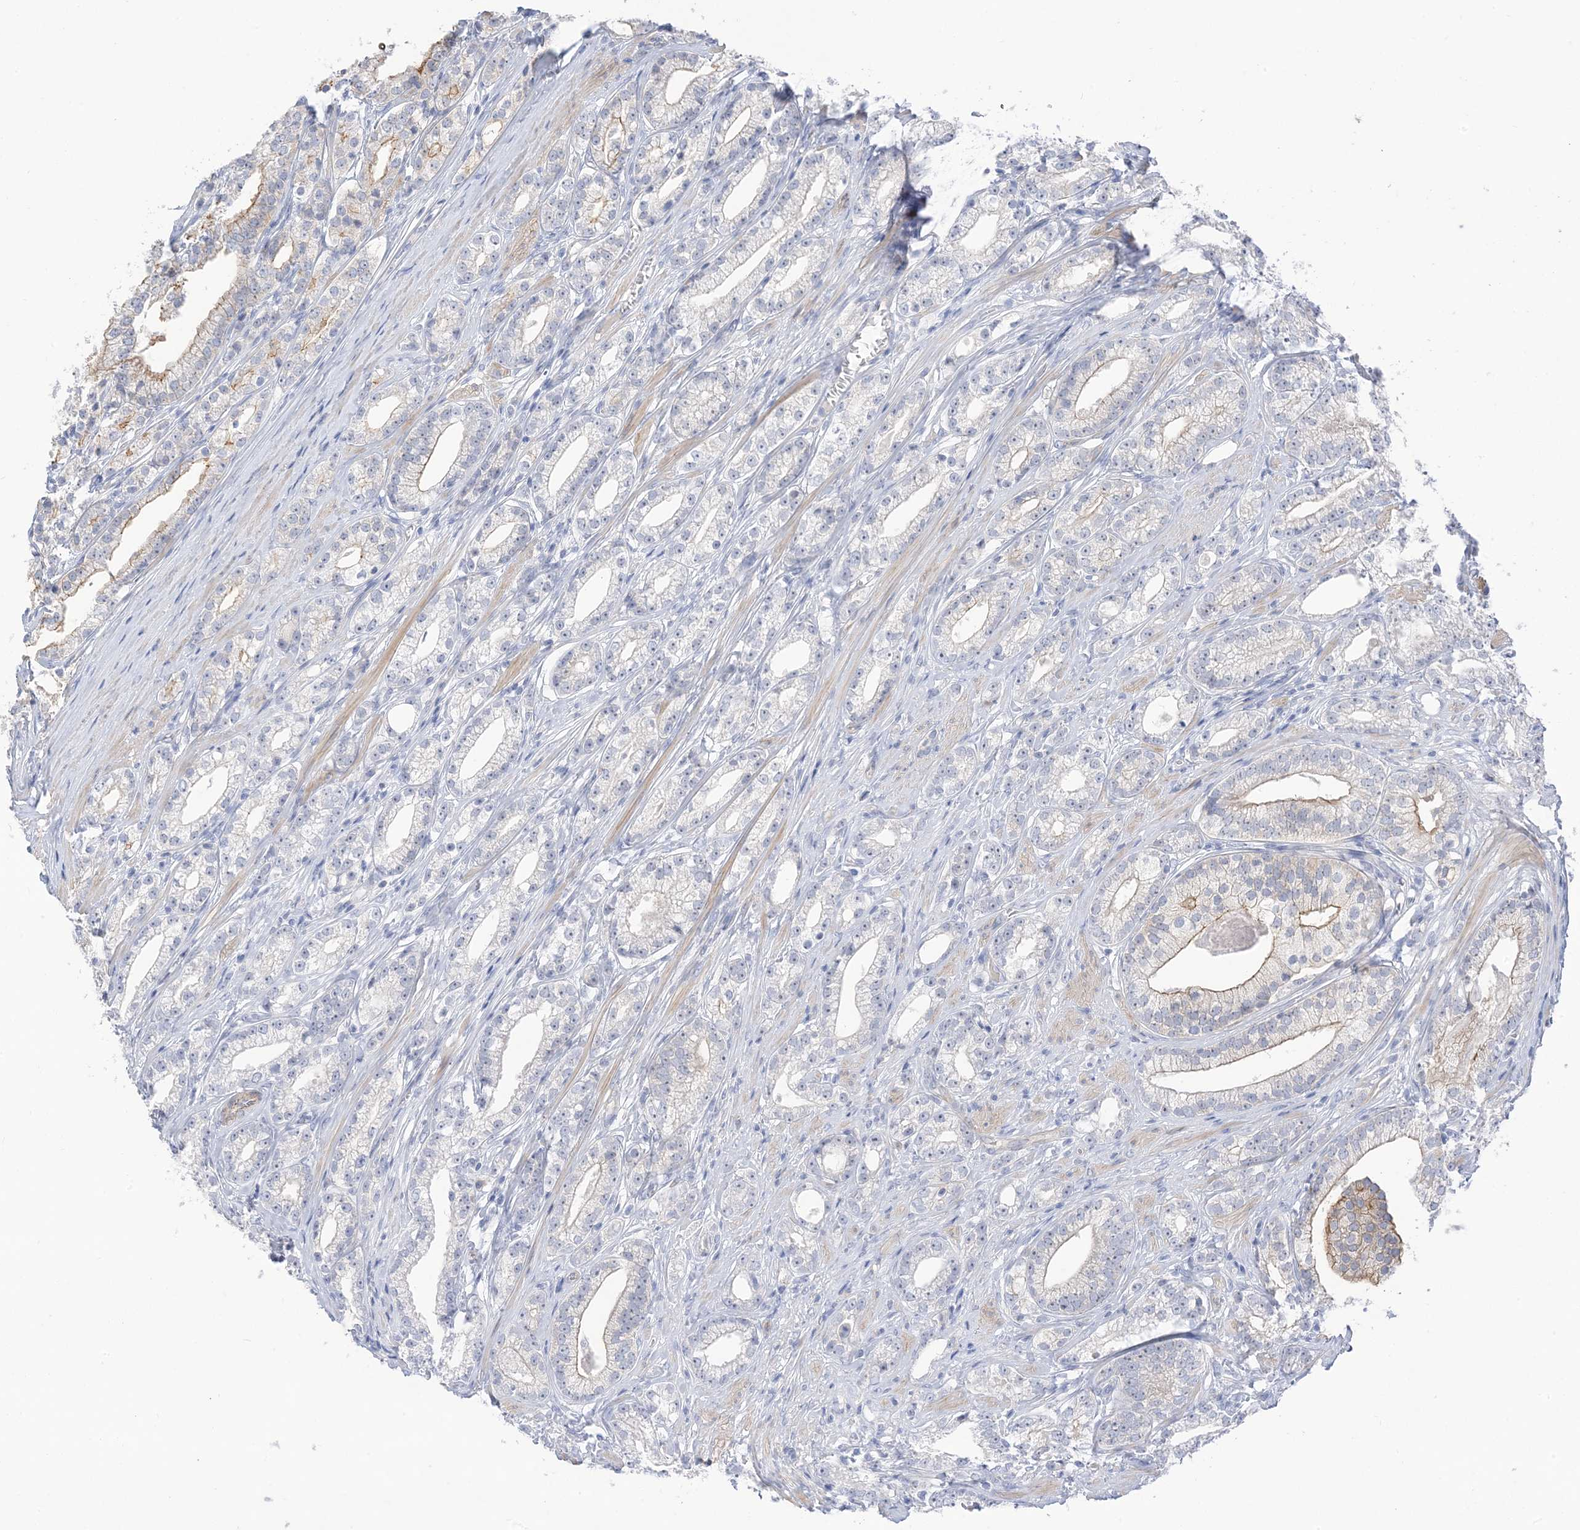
{"staining": {"intensity": "moderate", "quantity": "25%-75%", "location": "cytoplasmic/membranous"}, "tissue": "prostate cancer", "cell_type": "Tumor cells", "image_type": "cancer", "snomed": [{"axis": "morphology", "description": "Adenocarcinoma, High grade"}, {"axis": "topography", "description": "Prostate"}], "caption": "Moderate cytoplasmic/membranous protein positivity is identified in approximately 25%-75% of tumor cells in prostate cancer.", "gene": "IL36B", "patient": {"sex": "male", "age": 69}}